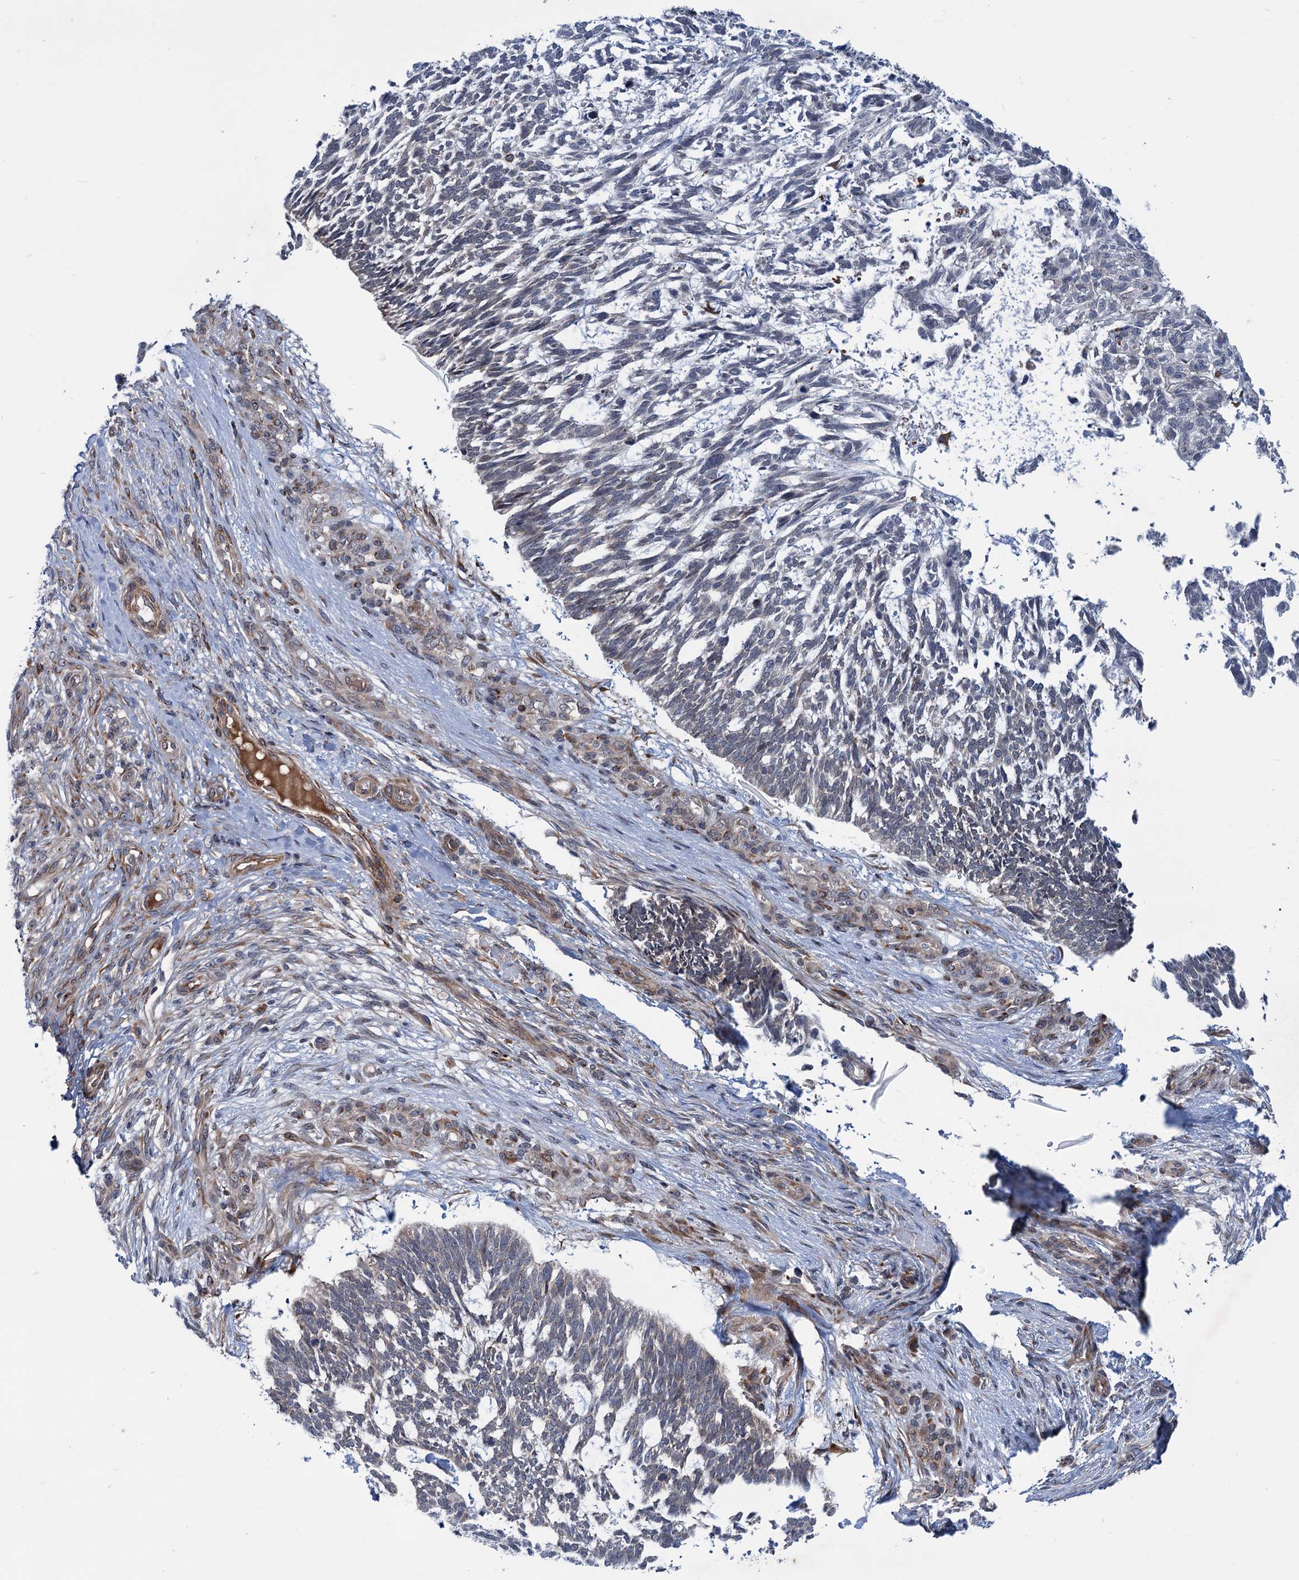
{"staining": {"intensity": "negative", "quantity": "none", "location": "none"}, "tissue": "skin cancer", "cell_type": "Tumor cells", "image_type": "cancer", "snomed": [{"axis": "morphology", "description": "Basal cell carcinoma"}, {"axis": "topography", "description": "Skin"}], "caption": "Human skin basal cell carcinoma stained for a protein using IHC shows no staining in tumor cells.", "gene": "ELP4", "patient": {"sex": "male", "age": 88}}